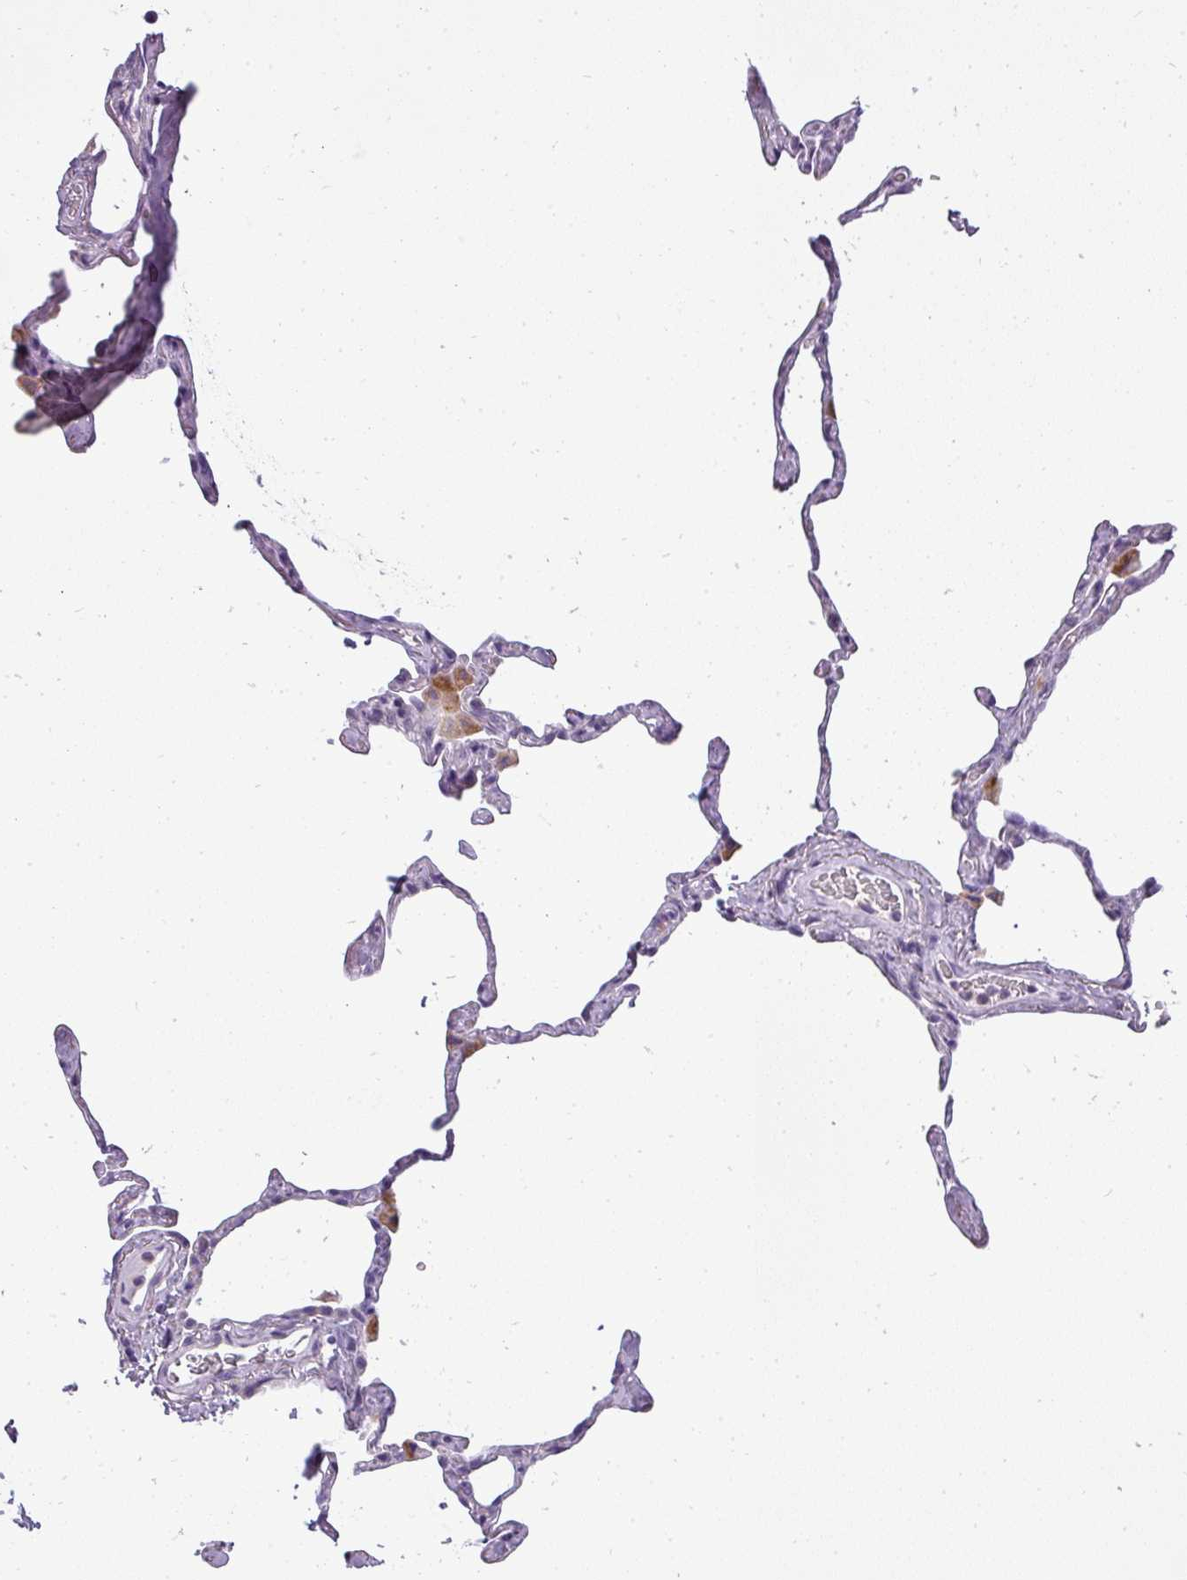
{"staining": {"intensity": "negative", "quantity": "none", "location": "none"}, "tissue": "lung", "cell_type": "Alveolar cells", "image_type": "normal", "snomed": [{"axis": "morphology", "description": "Normal tissue, NOS"}, {"axis": "topography", "description": "Lung"}], "caption": "Immunohistochemical staining of unremarkable lung shows no significant expression in alveolar cells.", "gene": "ATP6V1D", "patient": {"sex": "male", "age": 65}}